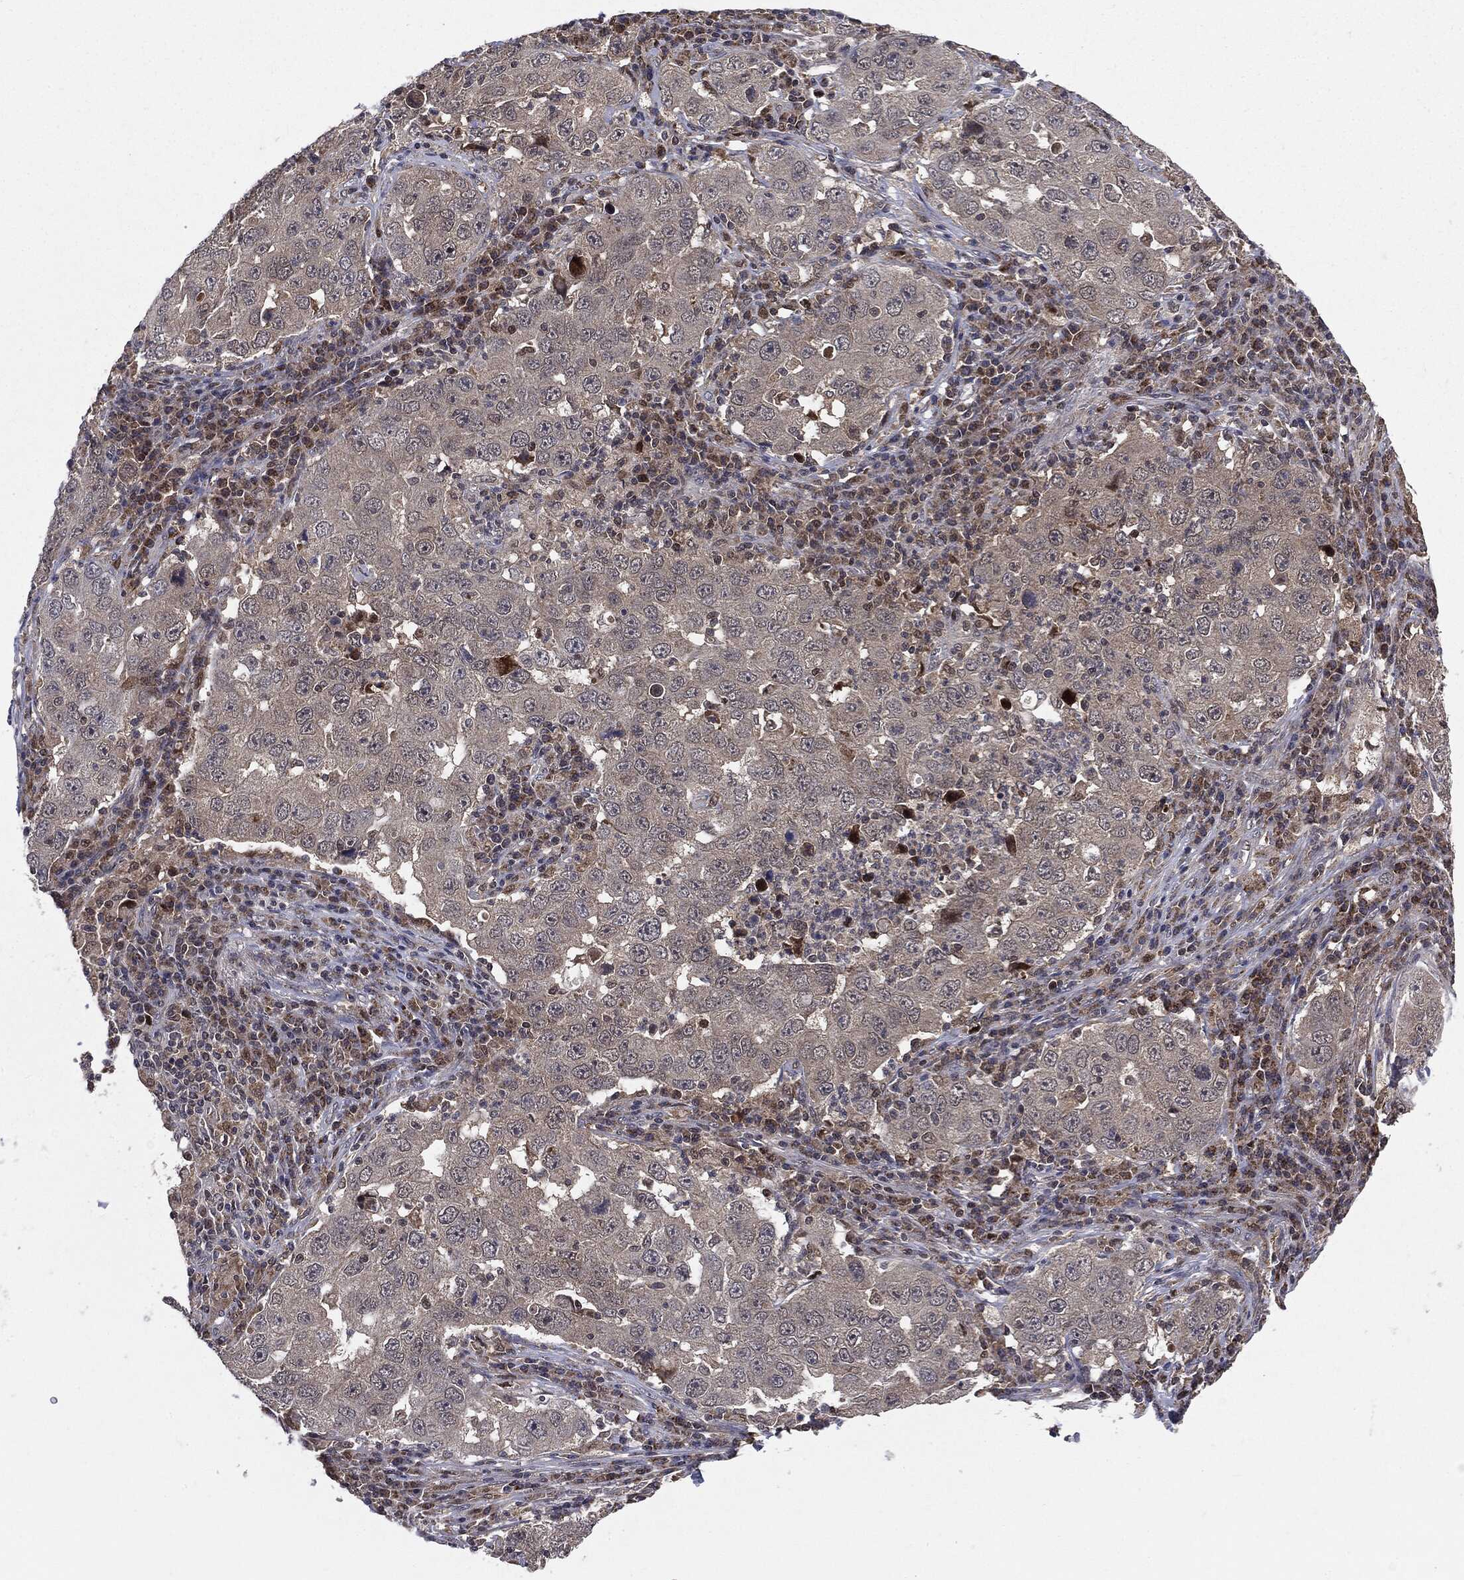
{"staining": {"intensity": "negative", "quantity": "none", "location": "none"}, "tissue": "lung cancer", "cell_type": "Tumor cells", "image_type": "cancer", "snomed": [{"axis": "morphology", "description": "Adenocarcinoma, NOS"}, {"axis": "topography", "description": "Lung"}], "caption": "The image demonstrates no significant expression in tumor cells of adenocarcinoma (lung). The staining is performed using DAB brown chromogen with nuclei counter-stained in using hematoxylin.", "gene": "PTPA", "patient": {"sex": "male", "age": 73}}